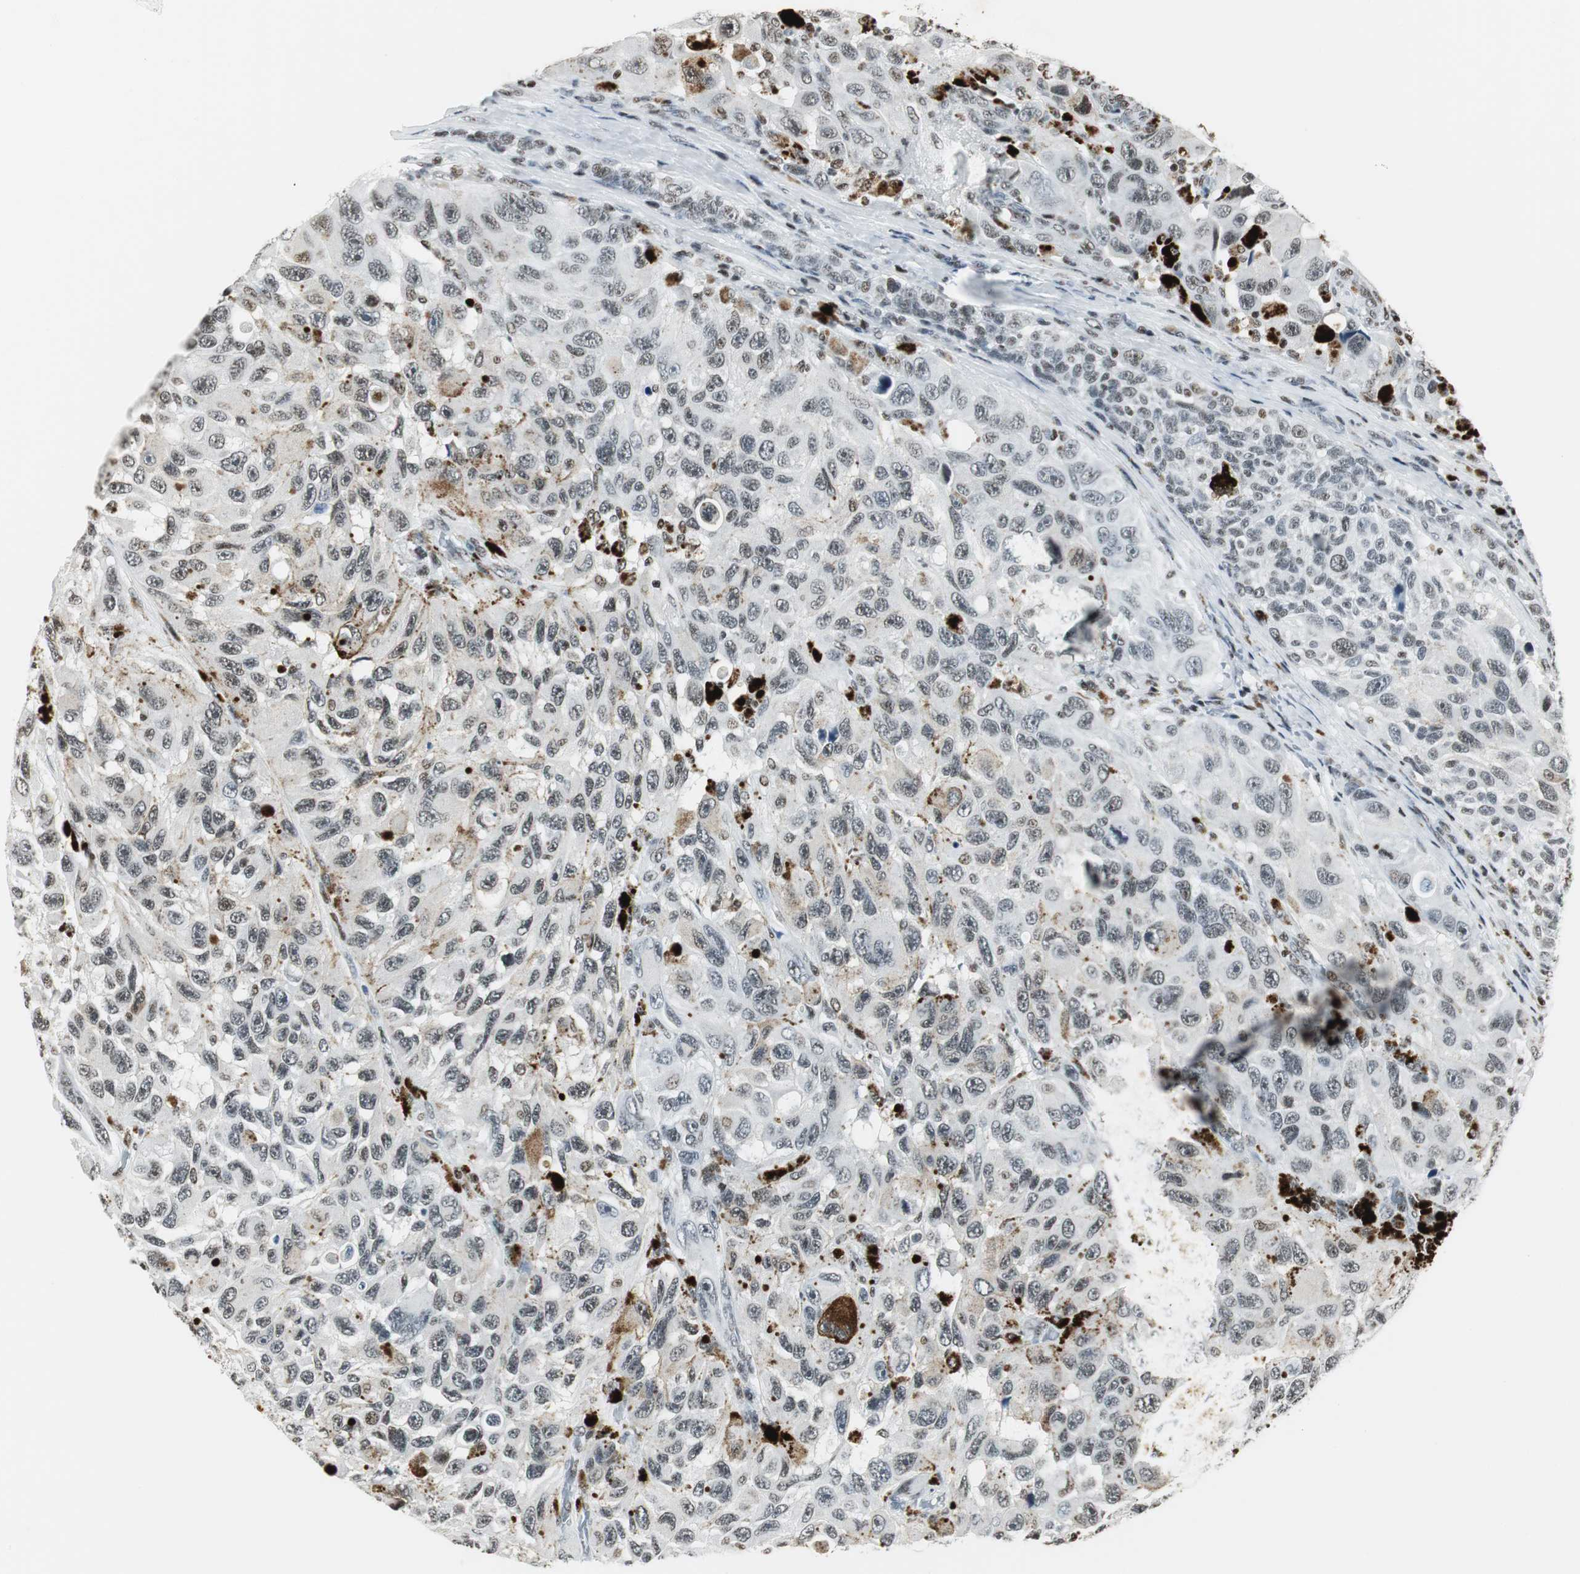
{"staining": {"intensity": "moderate", "quantity": "25%-75%", "location": "cytoplasmic/membranous,nuclear"}, "tissue": "melanoma", "cell_type": "Tumor cells", "image_type": "cancer", "snomed": [{"axis": "morphology", "description": "Malignant melanoma, NOS"}, {"axis": "topography", "description": "Skin"}], "caption": "A micrograph showing moderate cytoplasmic/membranous and nuclear expression in approximately 25%-75% of tumor cells in melanoma, as visualized by brown immunohistochemical staining.", "gene": "RBBP4", "patient": {"sex": "female", "age": 73}}